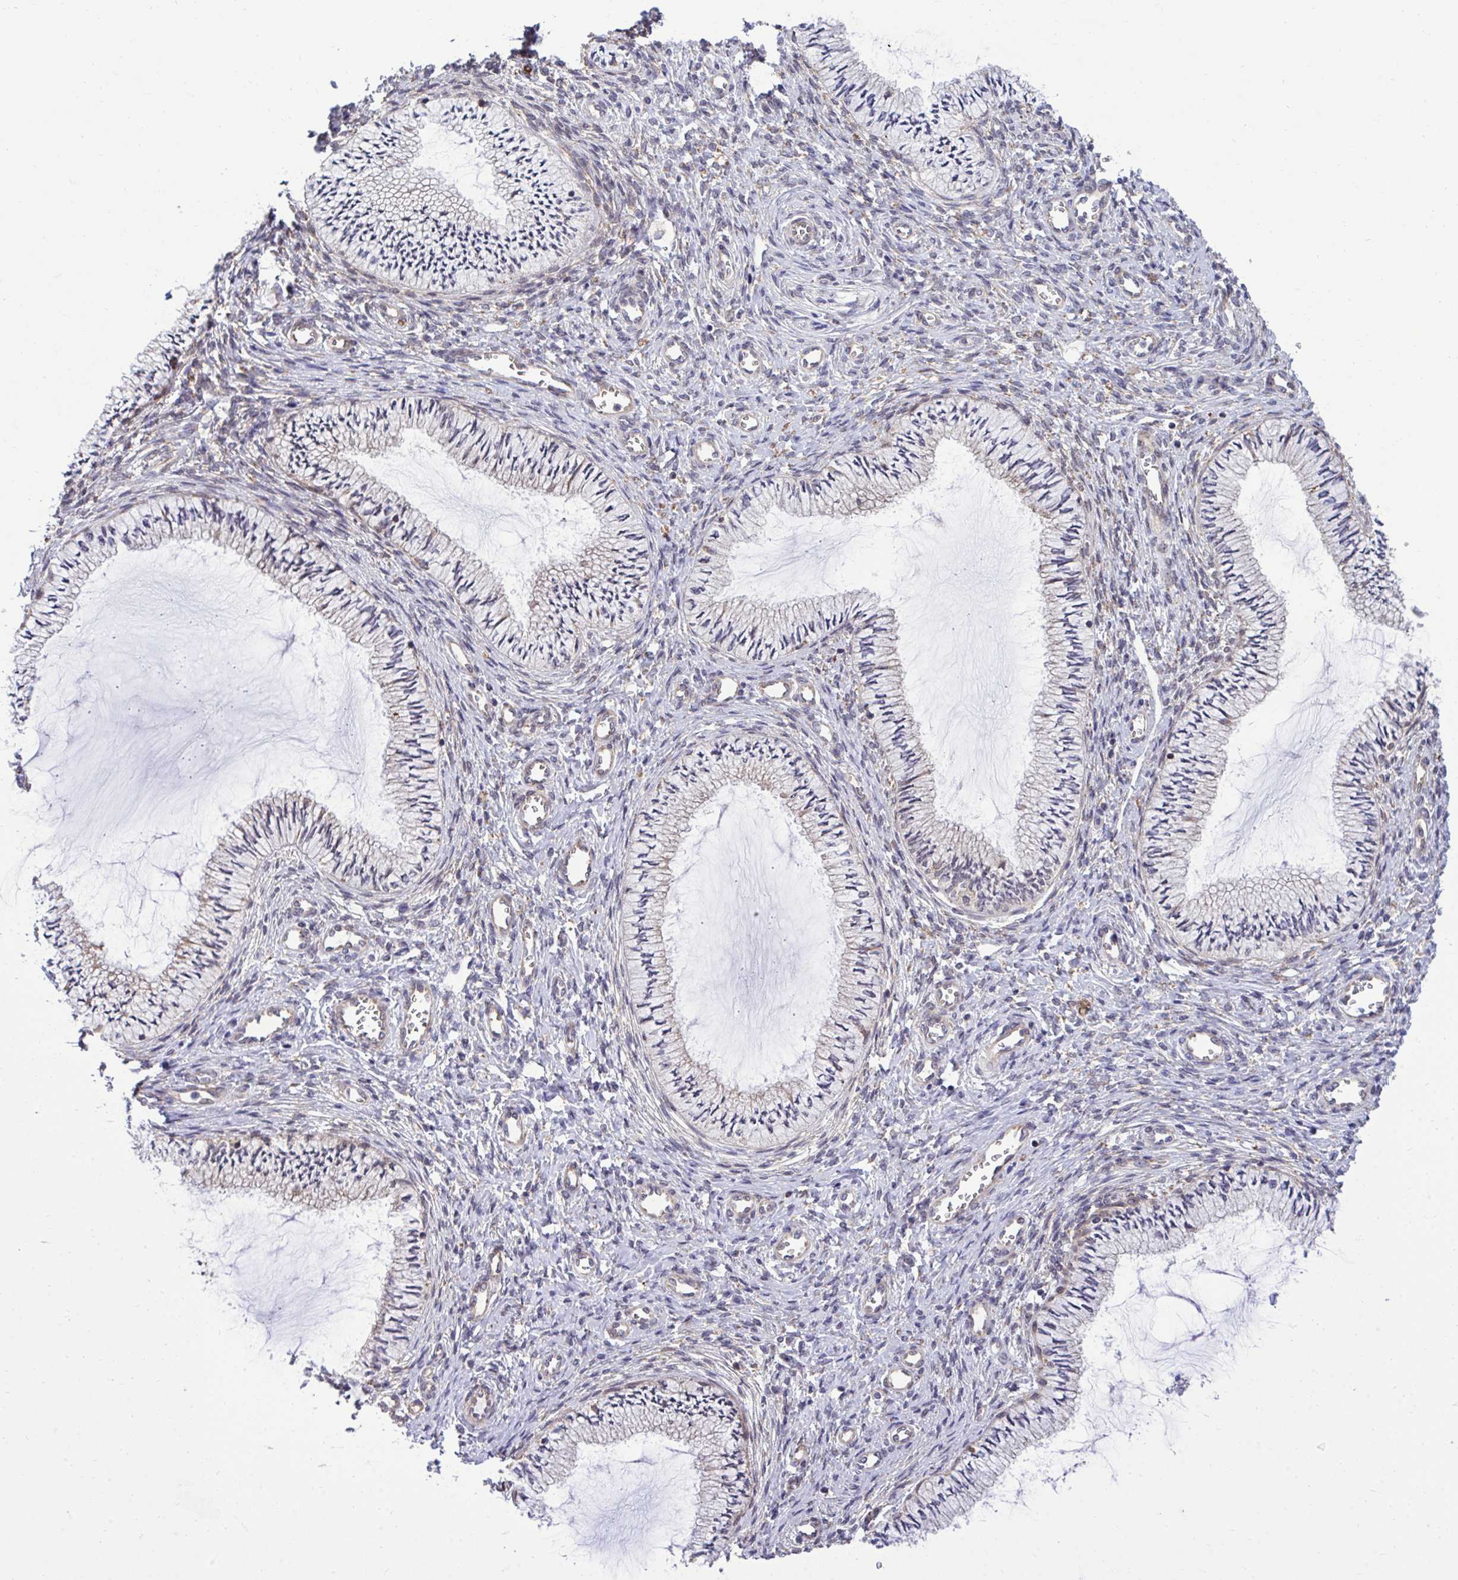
{"staining": {"intensity": "negative", "quantity": "none", "location": "none"}, "tissue": "cervix", "cell_type": "Glandular cells", "image_type": "normal", "snomed": [{"axis": "morphology", "description": "Normal tissue, NOS"}, {"axis": "topography", "description": "Cervix"}], "caption": "This is a photomicrograph of immunohistochemistry staining of normal cervix, which shows no staining in glandular cells.", "gene": "RPS15", "patient": {"sex": "female", "age": 24}}